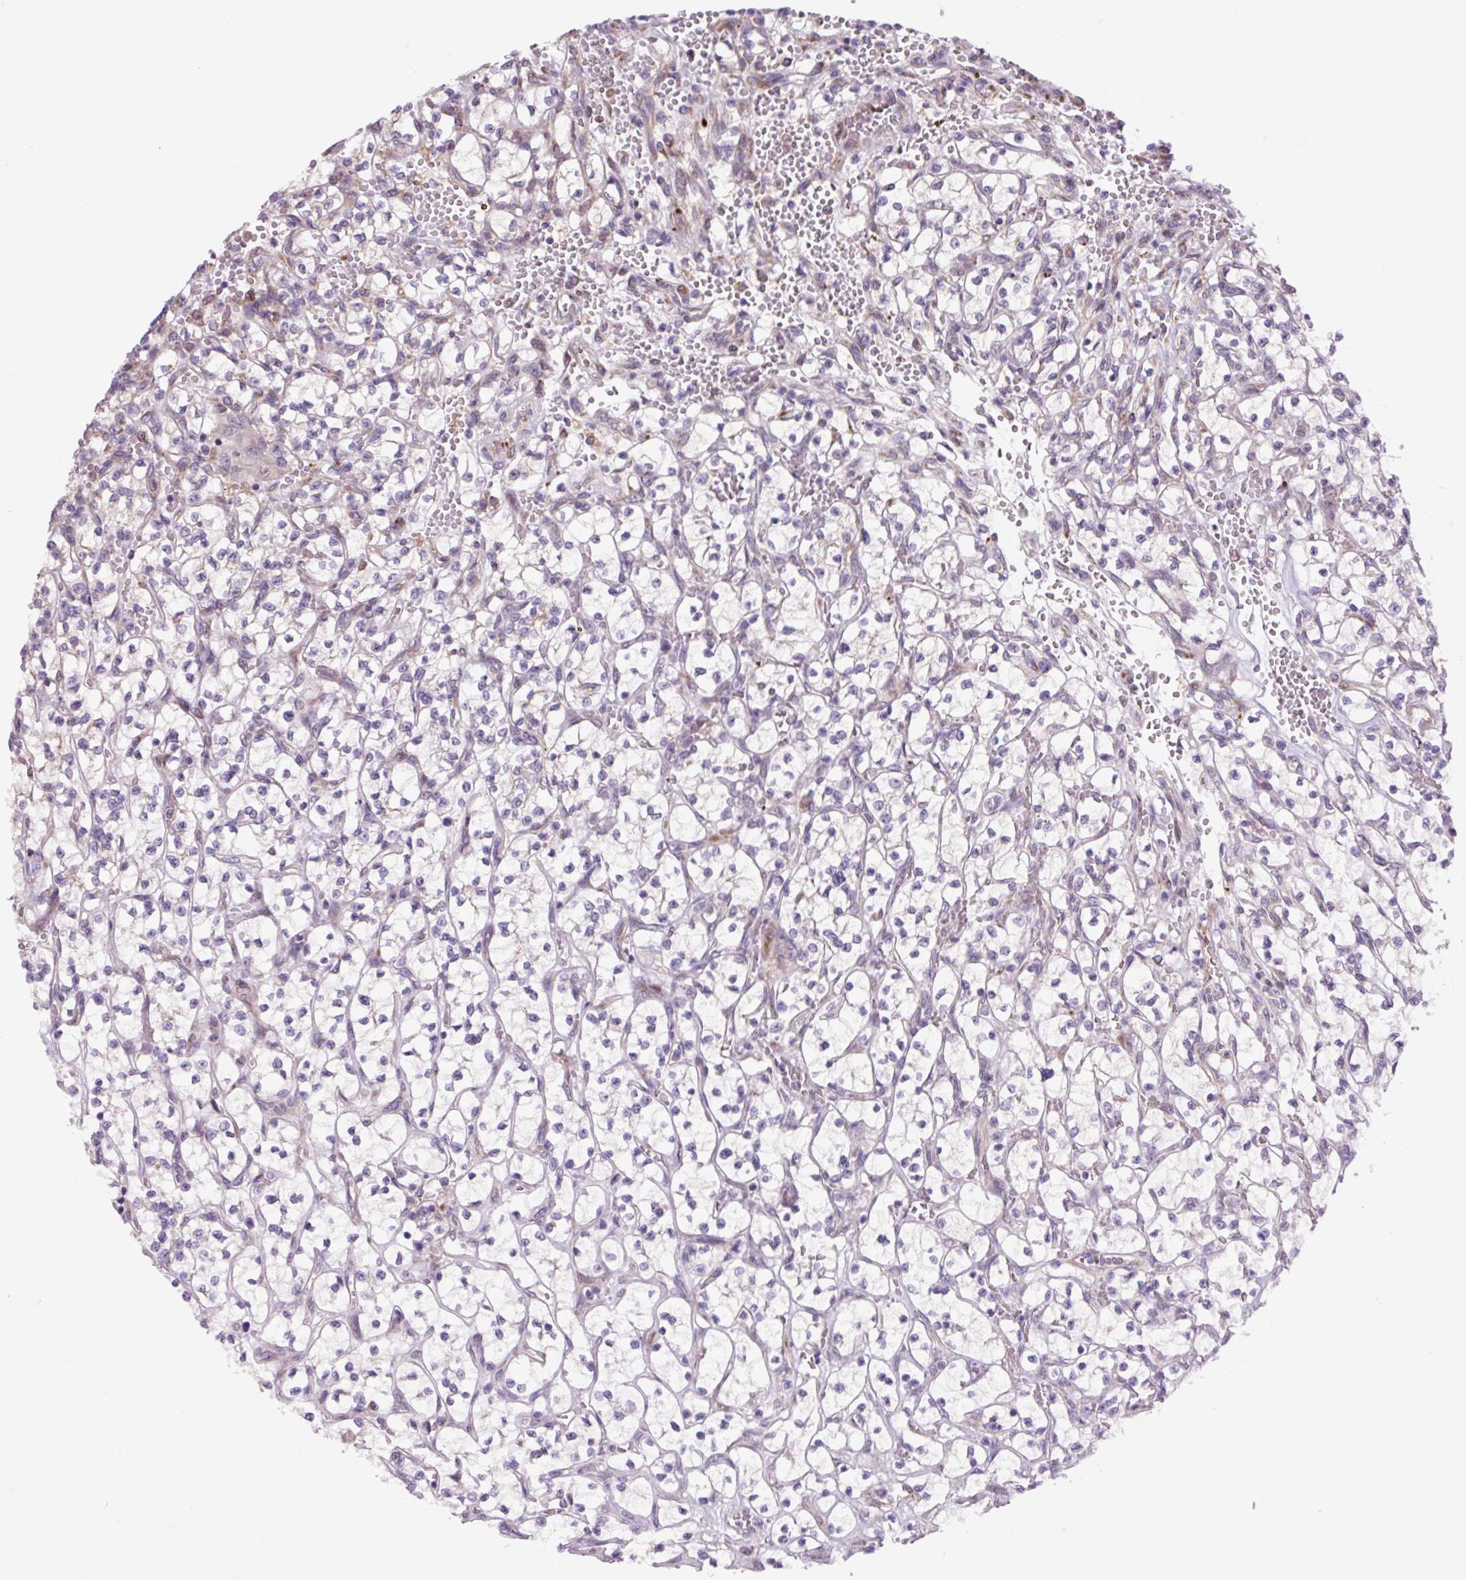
{"staining": {"intensity": "negative", "quantity": "none", "location": "none"}, "tissue": "renal cancer", "cell_type": "Tumor cells", "image_type": "cancer", "snomed": [{"axis": "morphology", "description": "Adenocarcinoma, NOS"}, {"axis": "topography", "description": "Kidney"}], "caption": "Immunohistochemistry photomicrograph of human adenocarcinoma (renal) stained for a protein (brown), which demonstrates no expression in tumor cells.", "gene": "PLA2G4A", "patient": {"sex": "female", "age": 64}}